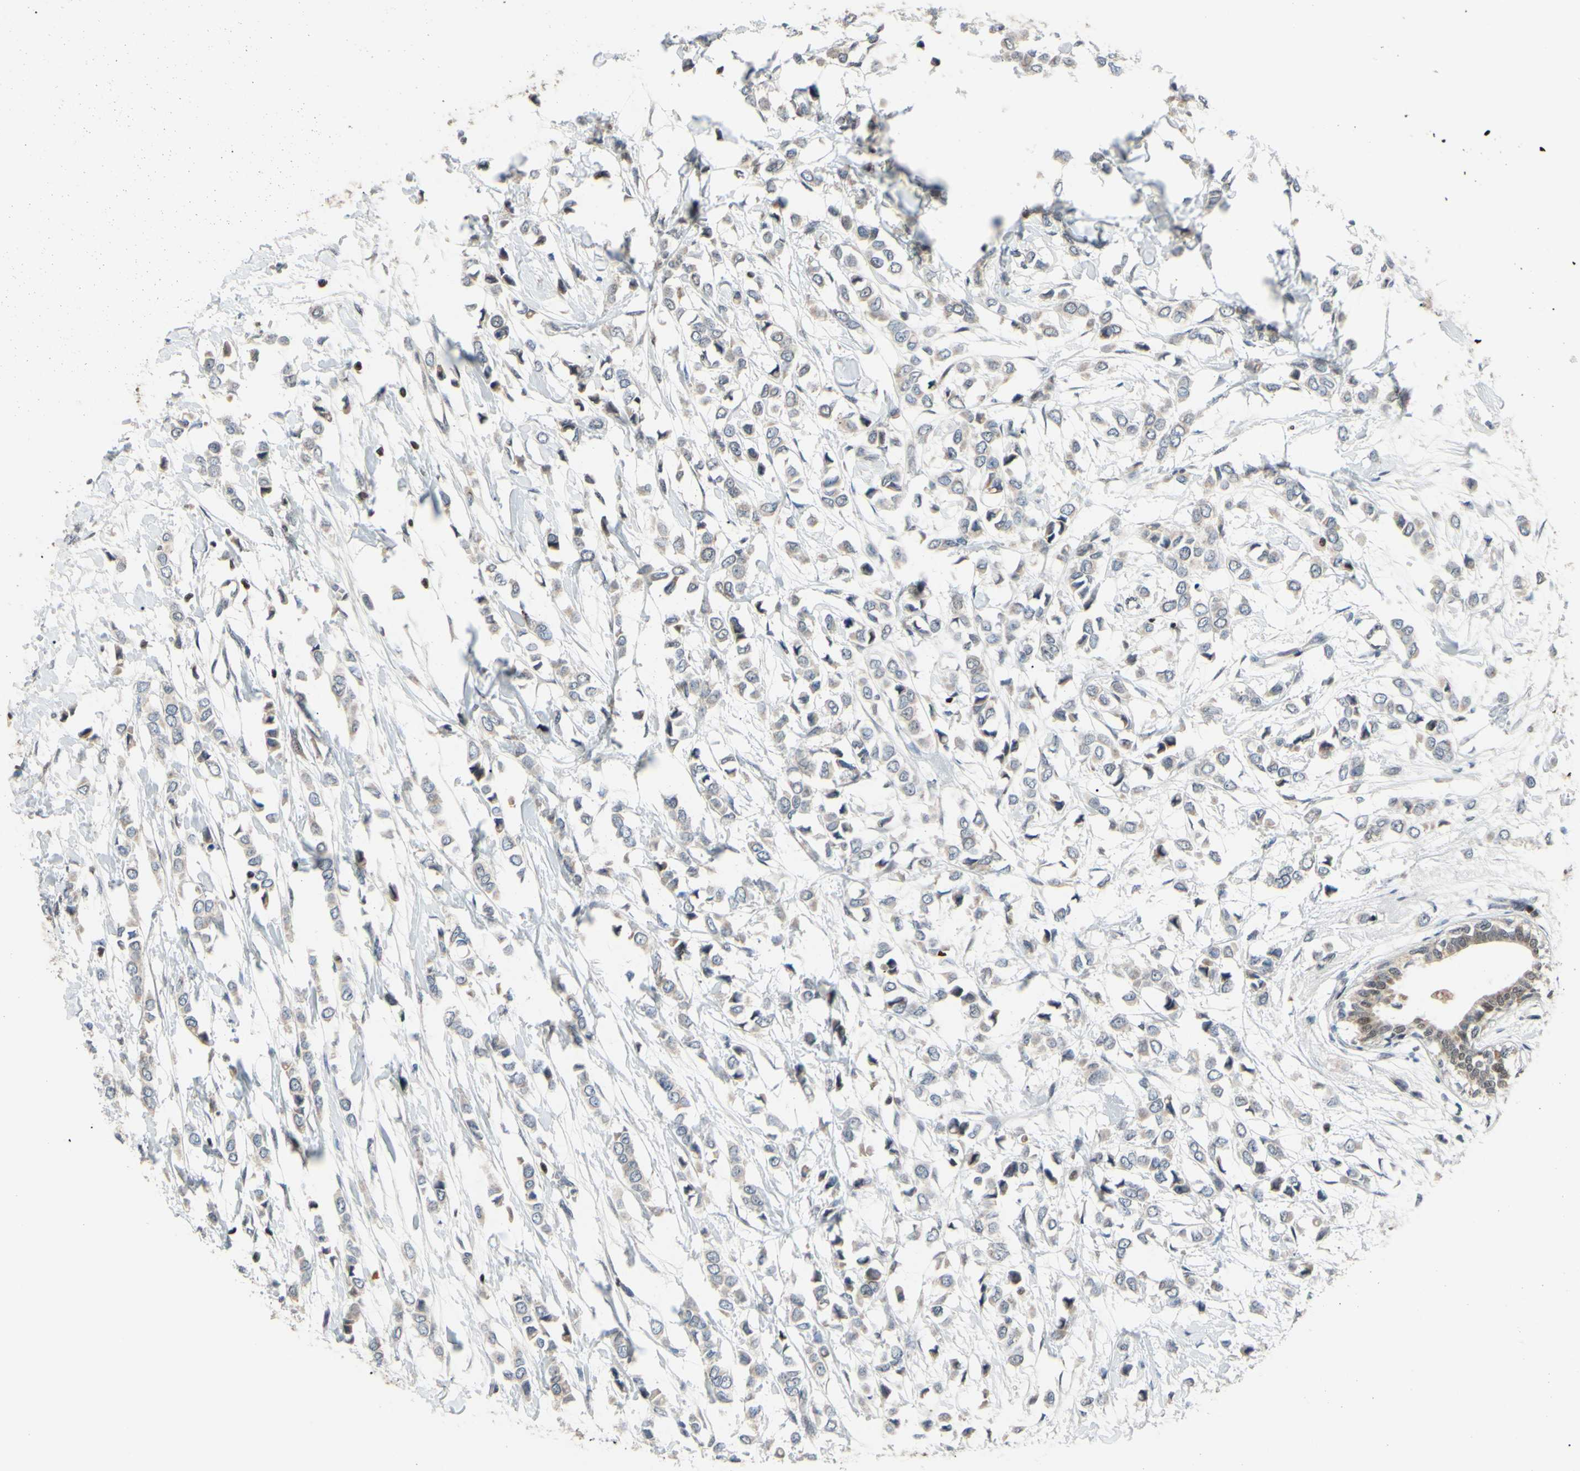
{"staining": {"intensity": "weak", "quantity": ">75%", "location": "cytoplasmic/membranous"}, "tissue": "breast cancer", "cell_type": "Tumor cells", "image_type": "cancer", "snomed": [{"axis": "morphology", "description": "Lobular carcinoma"}, {"axis": "topography", "description": "Breast"}], "caption": "Breast cancer tissue displays weak cytoplasmic/membranous expression in approximately >75% of tumor cells, visualized by immunohistochemistry.", "gene": "SP4", "patient": {"sex": "female", "age": 51}}